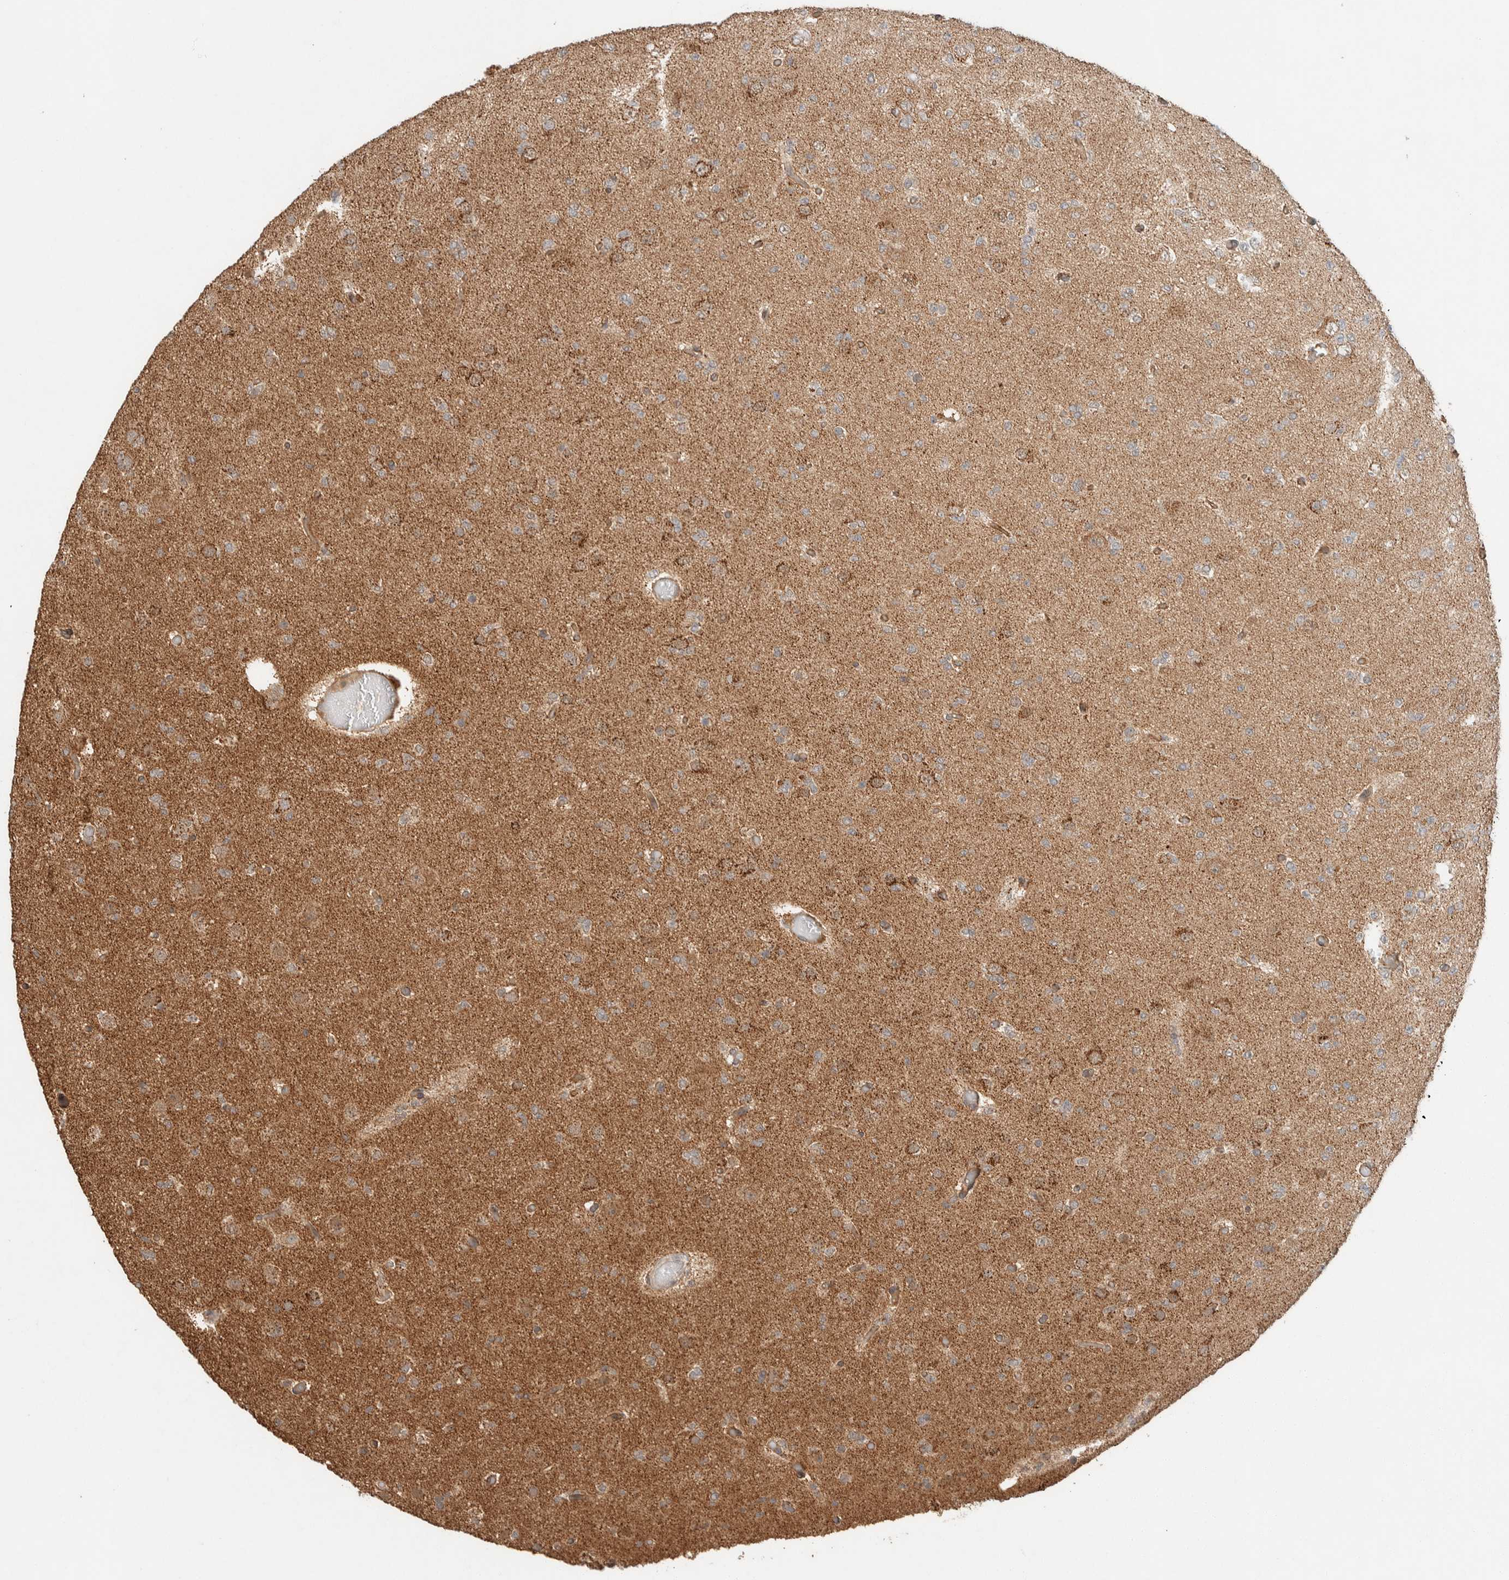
{"staining": {"intensity": "moderate", "quantity": "25%-75%", "location": "cytoplasmic/membranous"}, "tissue": "glioma", "cell_type": "Tumor cells", "image_type": "cancer", "snomed": [{"axis": "morphology", "description": "Glioma, malignant, Low grade"}, {"axis": "topography", "description": "Brain"}], "caption": "Protein staining by immunohistochemistry (IHC) demonstrates moderate cytoplasmic/membranous positivity in approximately 25%-75% of tumor cells in glioma.", "gene": "ZNF567", "patient": {"sex": "female", "age": 22}}